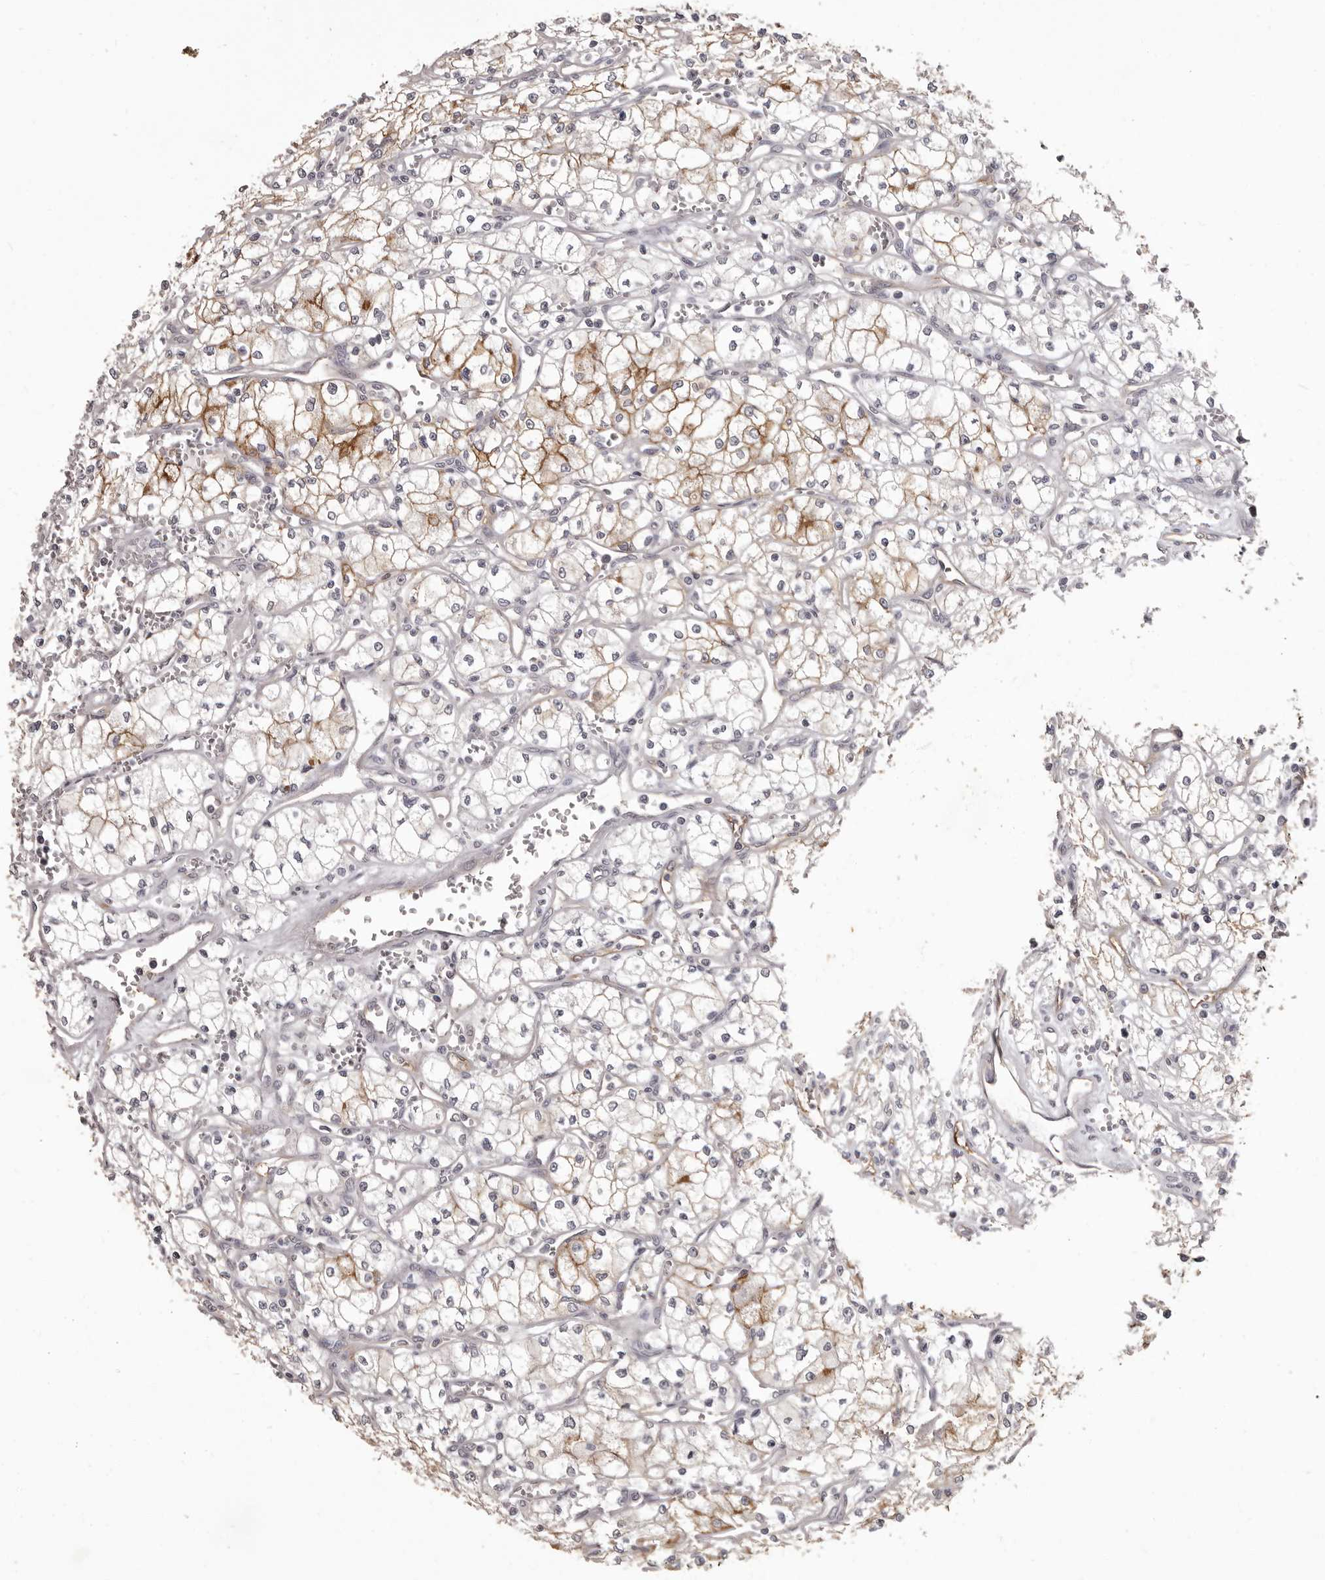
{"staining": {"intensity": "moderate", "quantity": "<25%", "location": "cytoplasmic/membranous"}, "tissue": "renal cancer", "cell_type": "Tumor cells", "image_type": "cancer", "snomed": [{"axis": "morphology", "description": "Adenocarcinoma, NOS"}, {"axis": "topography", "description": "Kidney"}], "caption": "IHC (DAB) staining of renal cancer (adenocarcinoma) reveals moderate cytoplasmic/membranous protein staining in approximately <25% of tumor cells. (Stains: DAB (3,3'-diaminobenzidine) in brown, nuclei in blue, Microscopy: brightfield microscopy at high magnification).", "gene": "GPR78", "patient": {"sex": "male", "age": 59}}